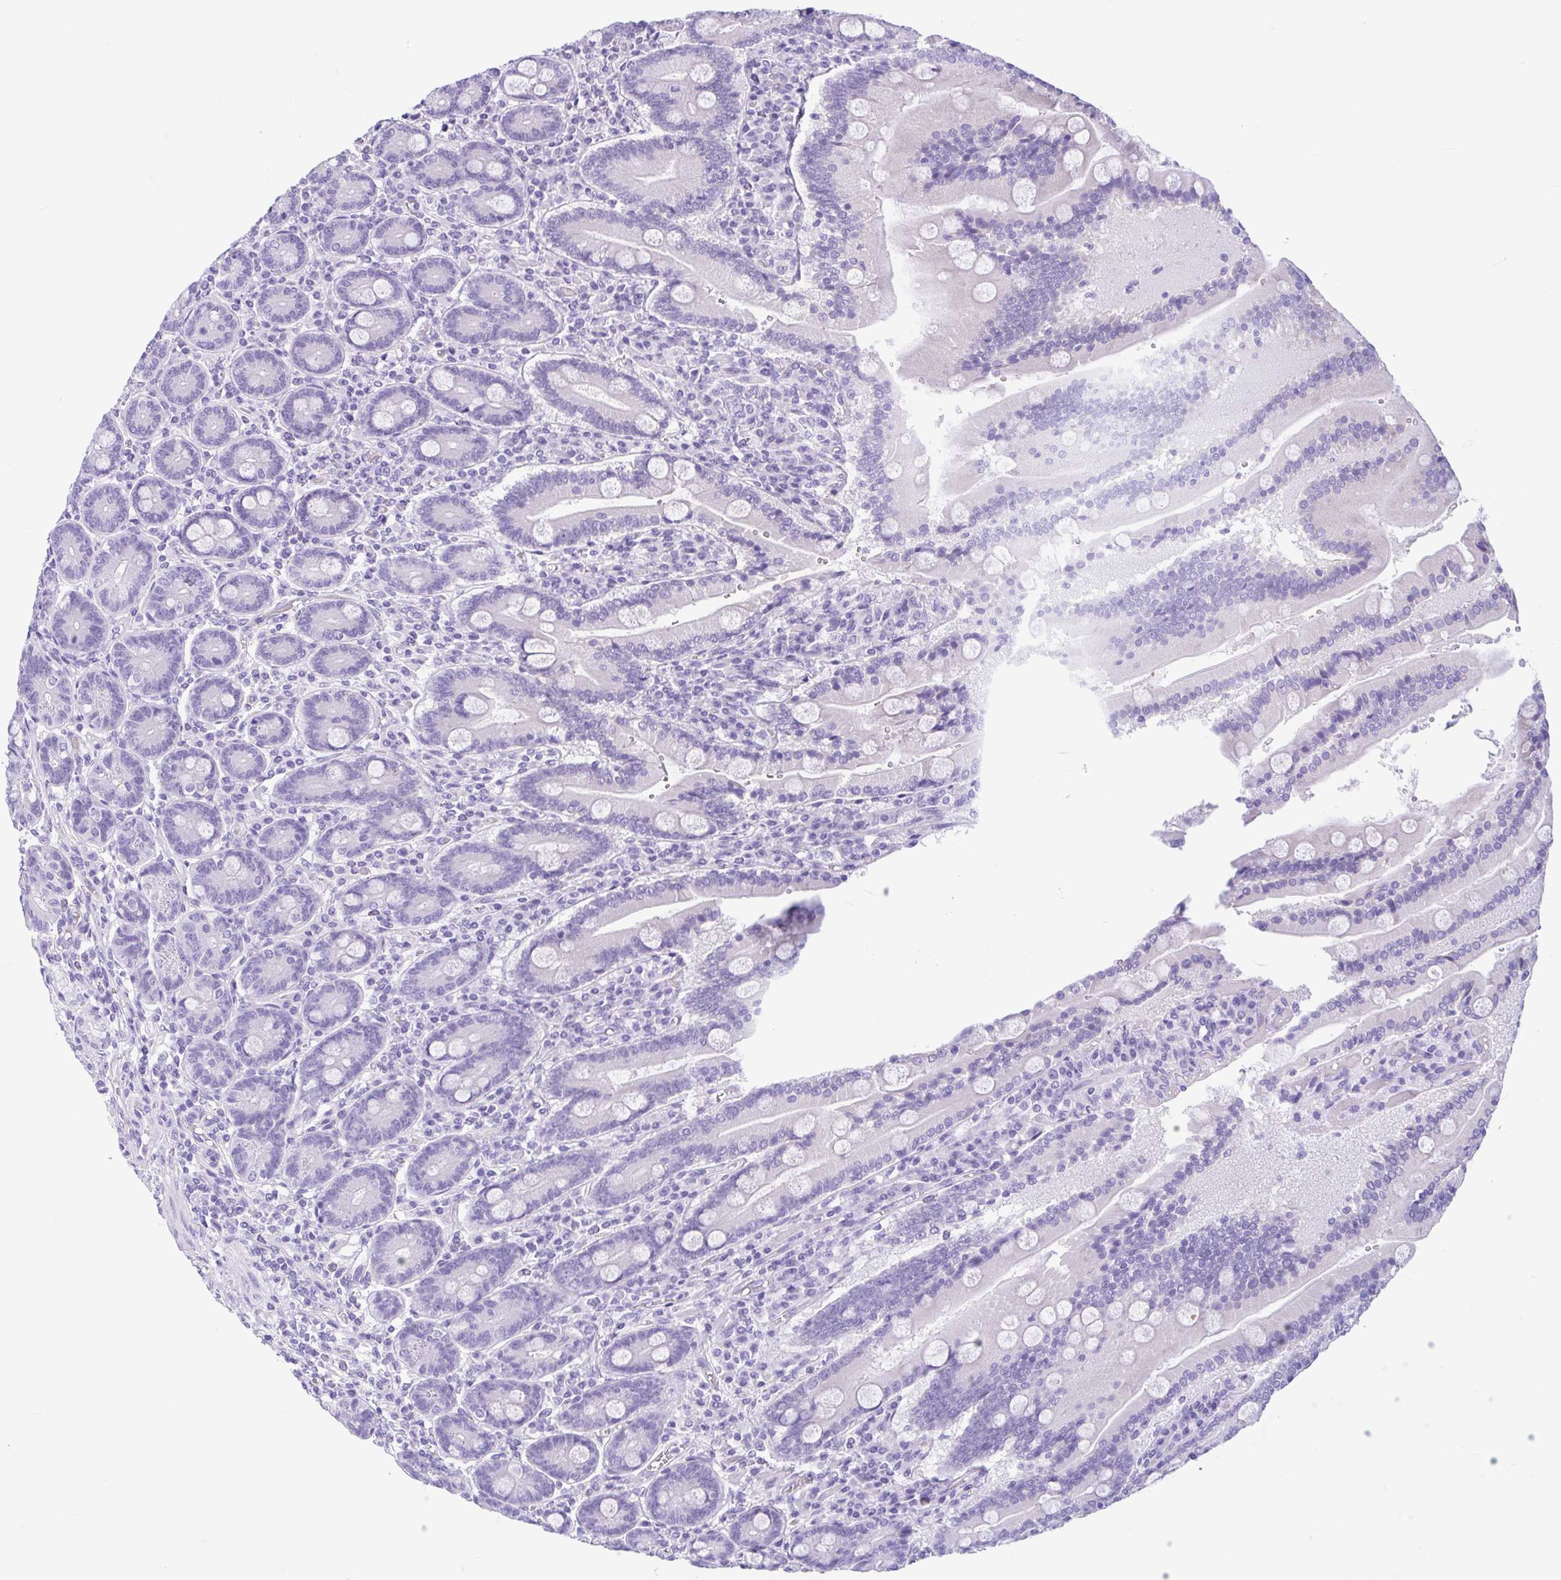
{"staining": {"intensity": "negative", "quantity": "none", "location": "none"}, "tissue": "duodenum", "cell_type": "Glandular cells", "image_type": "normal", "snomed": [{"axis": "morphology", "description": "Normal tissue, NOS"}, {"axis": "topography", "description": "Duodenum"}], "caption": "Glandular cells show no significant protein staining in benign duodenum. Nuclei are stained in blue.", "gene": "ENSG00000274792", "patient": {"sex": "female", "age": 62}}